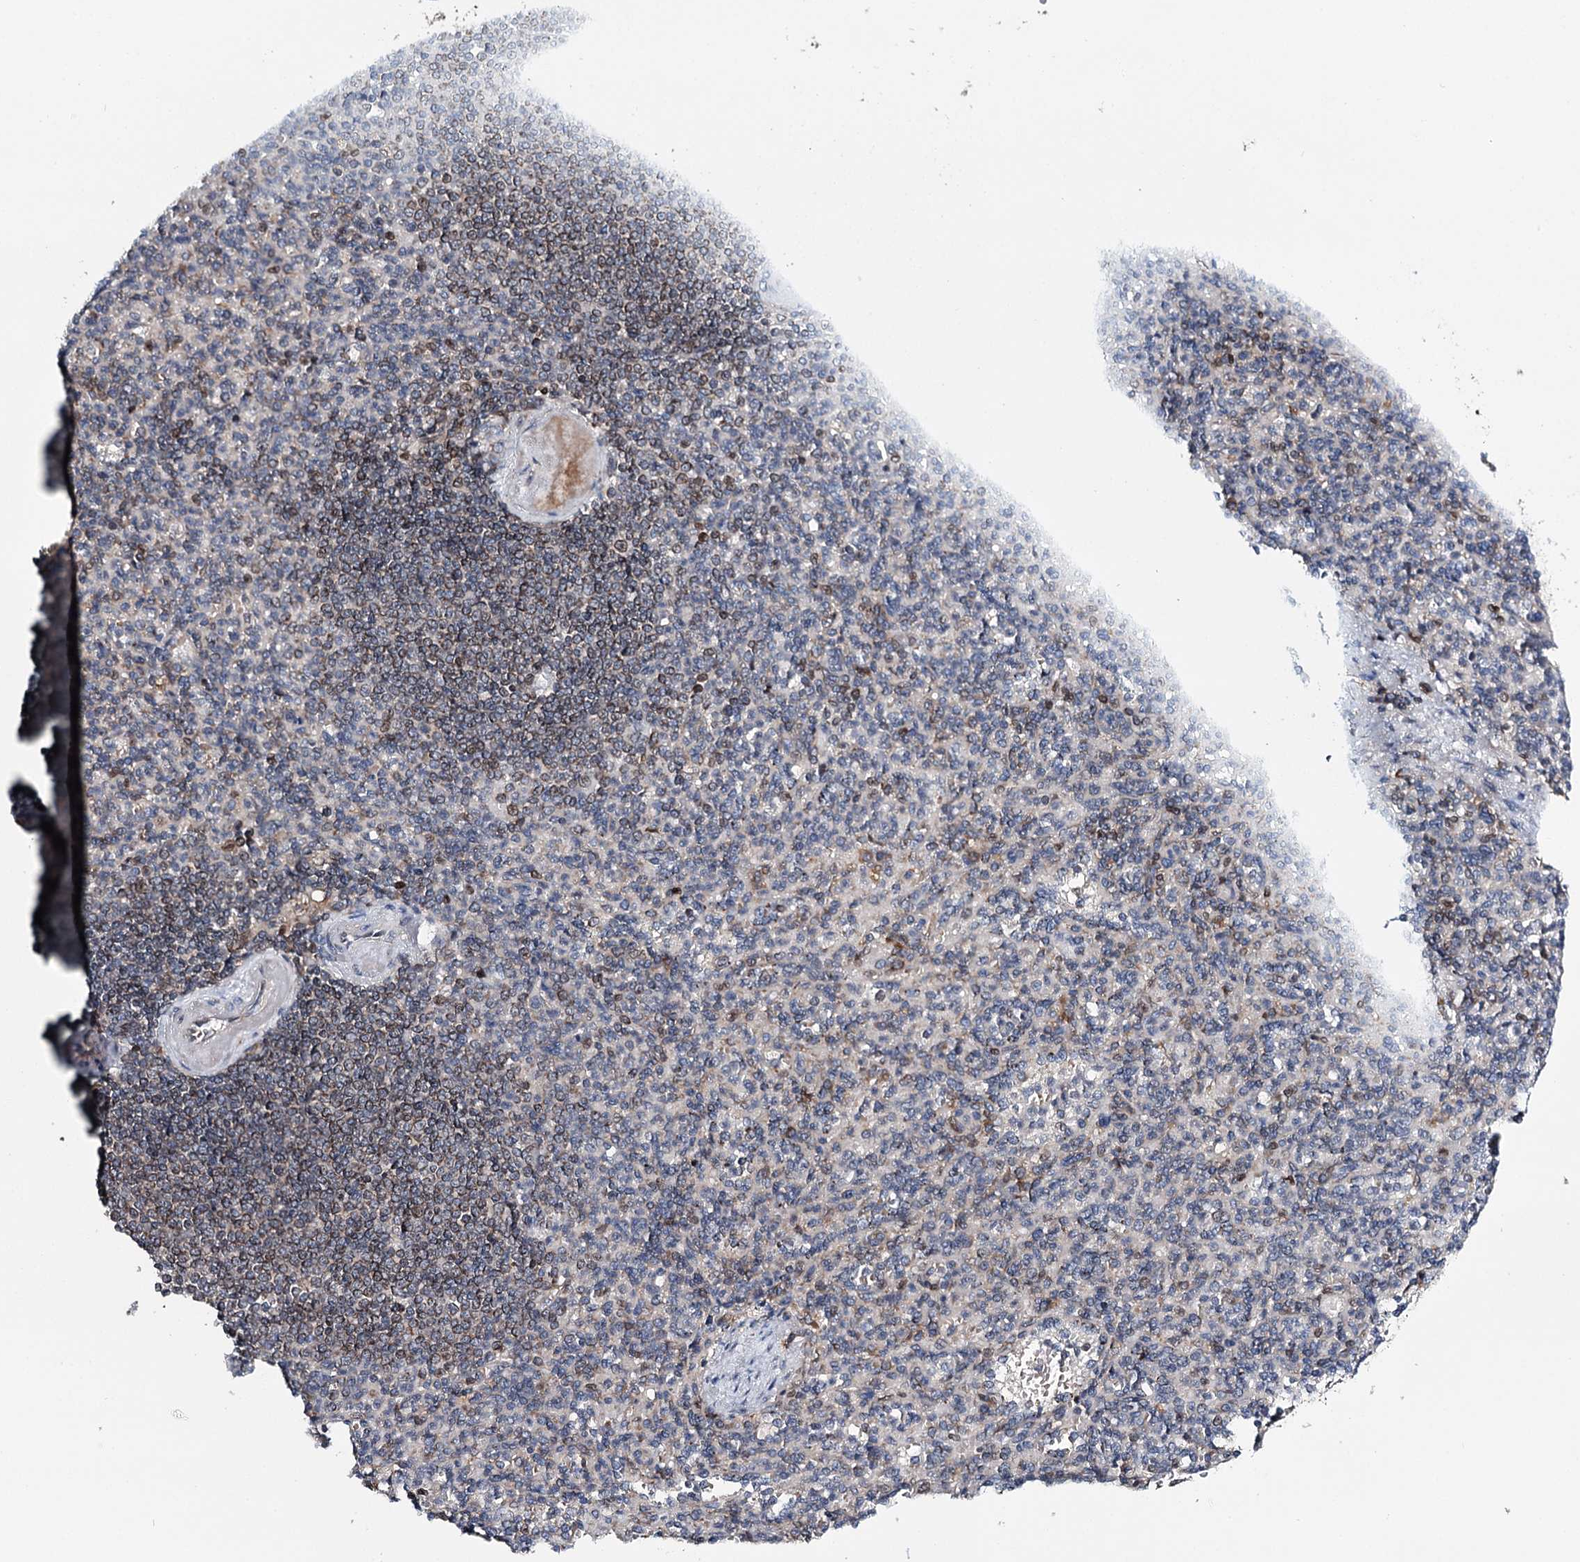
{"staining": {"intensity": "negative", "quantity": "none", "location": "none"}, "tissue": "spleen", "cell_type": "Cells in red pulp", "image_type": "normal", "snomed": [{"axis": "morphology", "description": "Normal tissue, NOS"}, {"axis": "topography", "description": "Spleen"}], "caption": "Immunohistochemistry (IHC) micrograph of normal spleen: spleen stained with DAB shows no significant protein staining in cells in red pulp. (Stains: DAB (3,3'-diaminobenzidine) IHC with hematoxylin counter stain, Microscopy: brightfield microscopy at high magnification).", "gene": "CFAP46", "patient": {"sex": "female", "age": 74}}